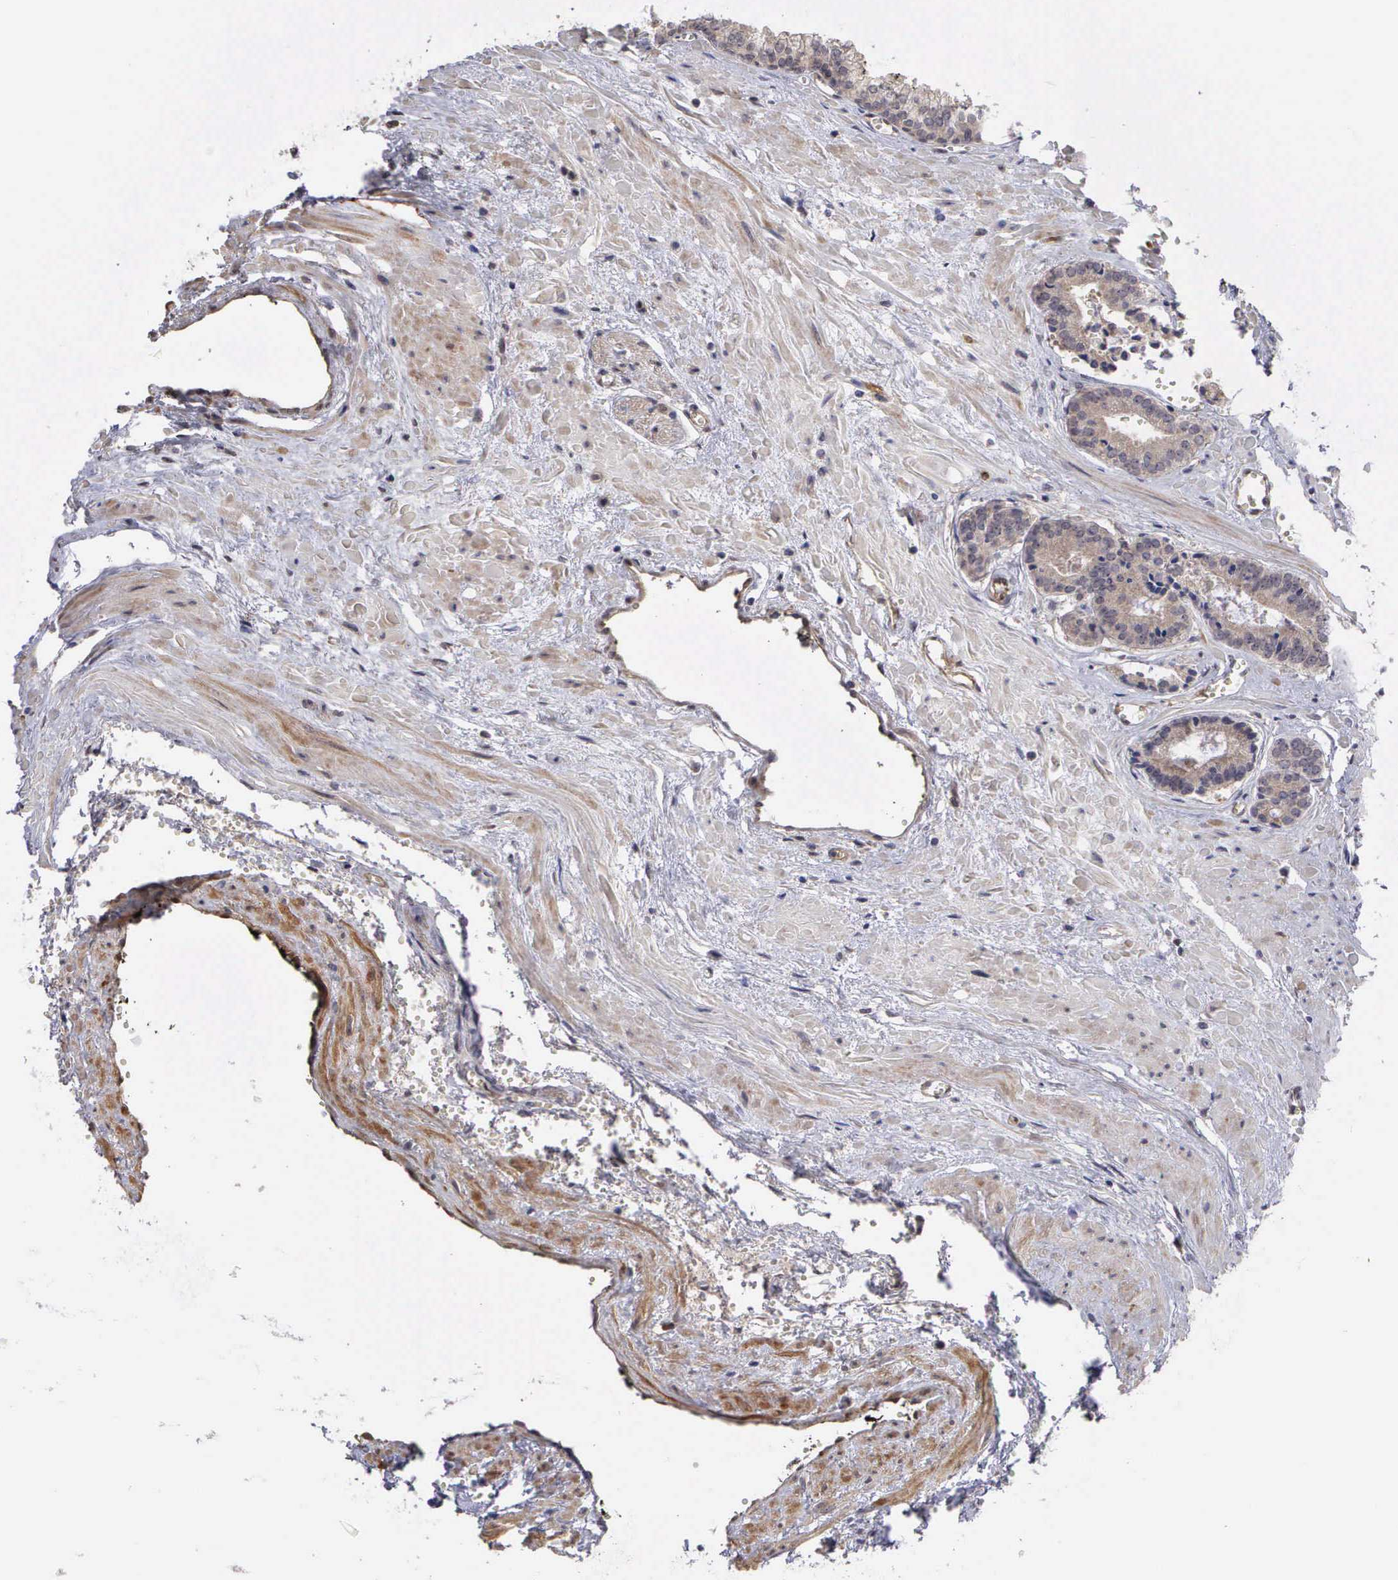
{"staining": {"intensity": "weak", "quantity": ">75%", "location": "cytoplasmic/membranous"}, "tissue": "prostate cancer", "cell_type": "Tumor cells", "image_type": "cancer", "snomed": [{"axis": "morphology", "description": "Adenocarcinoma, High grade"}, {"axis": "topography", "description": "Prostate"}], "caption": "Protein staining by immunohistochemistry reveals weak cytoplasmic/membranous positivity in about >75% of tumor cells in prostate cancer (high-grade adenocarcinoma).", "gene": "DNAJB7", "patient": {"sex": "male", "age": 56}}